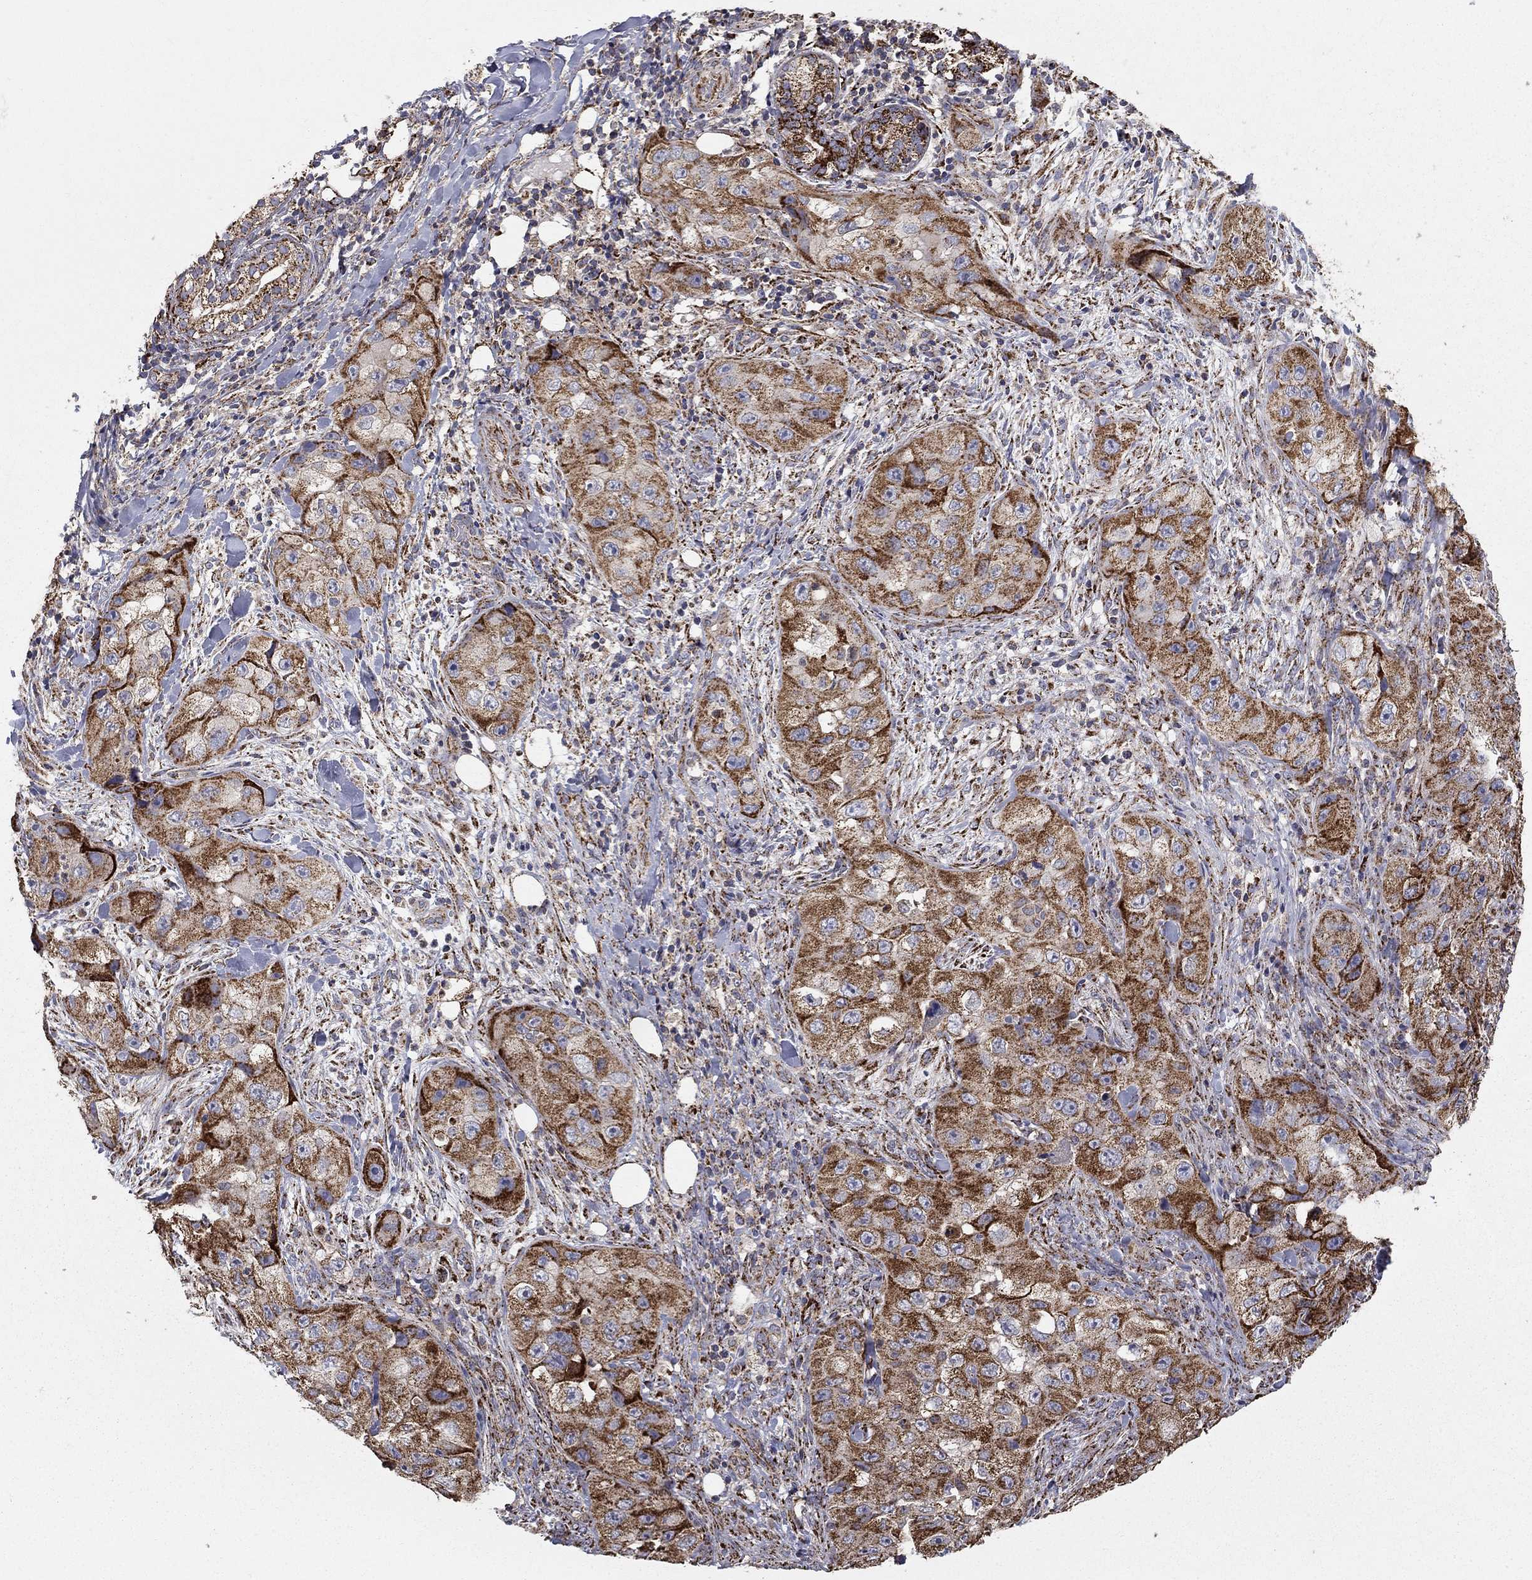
{"staining": {"intensity": "strong", "quantity": ">75%", "location": "cytoplasmic/membranous"}, "tissue": "skin cancer", "cell_type": "Tumor cells", "image_type": "cancer", "snomed": [{"axis": "morphology", "description": "Squamous cell carcinoma, NOS"}, {"axis": "topography", "description": "Skin"}, {"axis": "topography", "description": "Subcutis"}], "caption": "Squamous cell carcinoma (skin) was stained to show a protein in brown. There is high levels of strong cytoplasmic/membranous expression in approximately >75% of tumor cells. (brown staining indicates protein expression, while blue staining denotes nuclei).", "gene": "GCSH", "patient": {"sex": "male", "age": 73}}